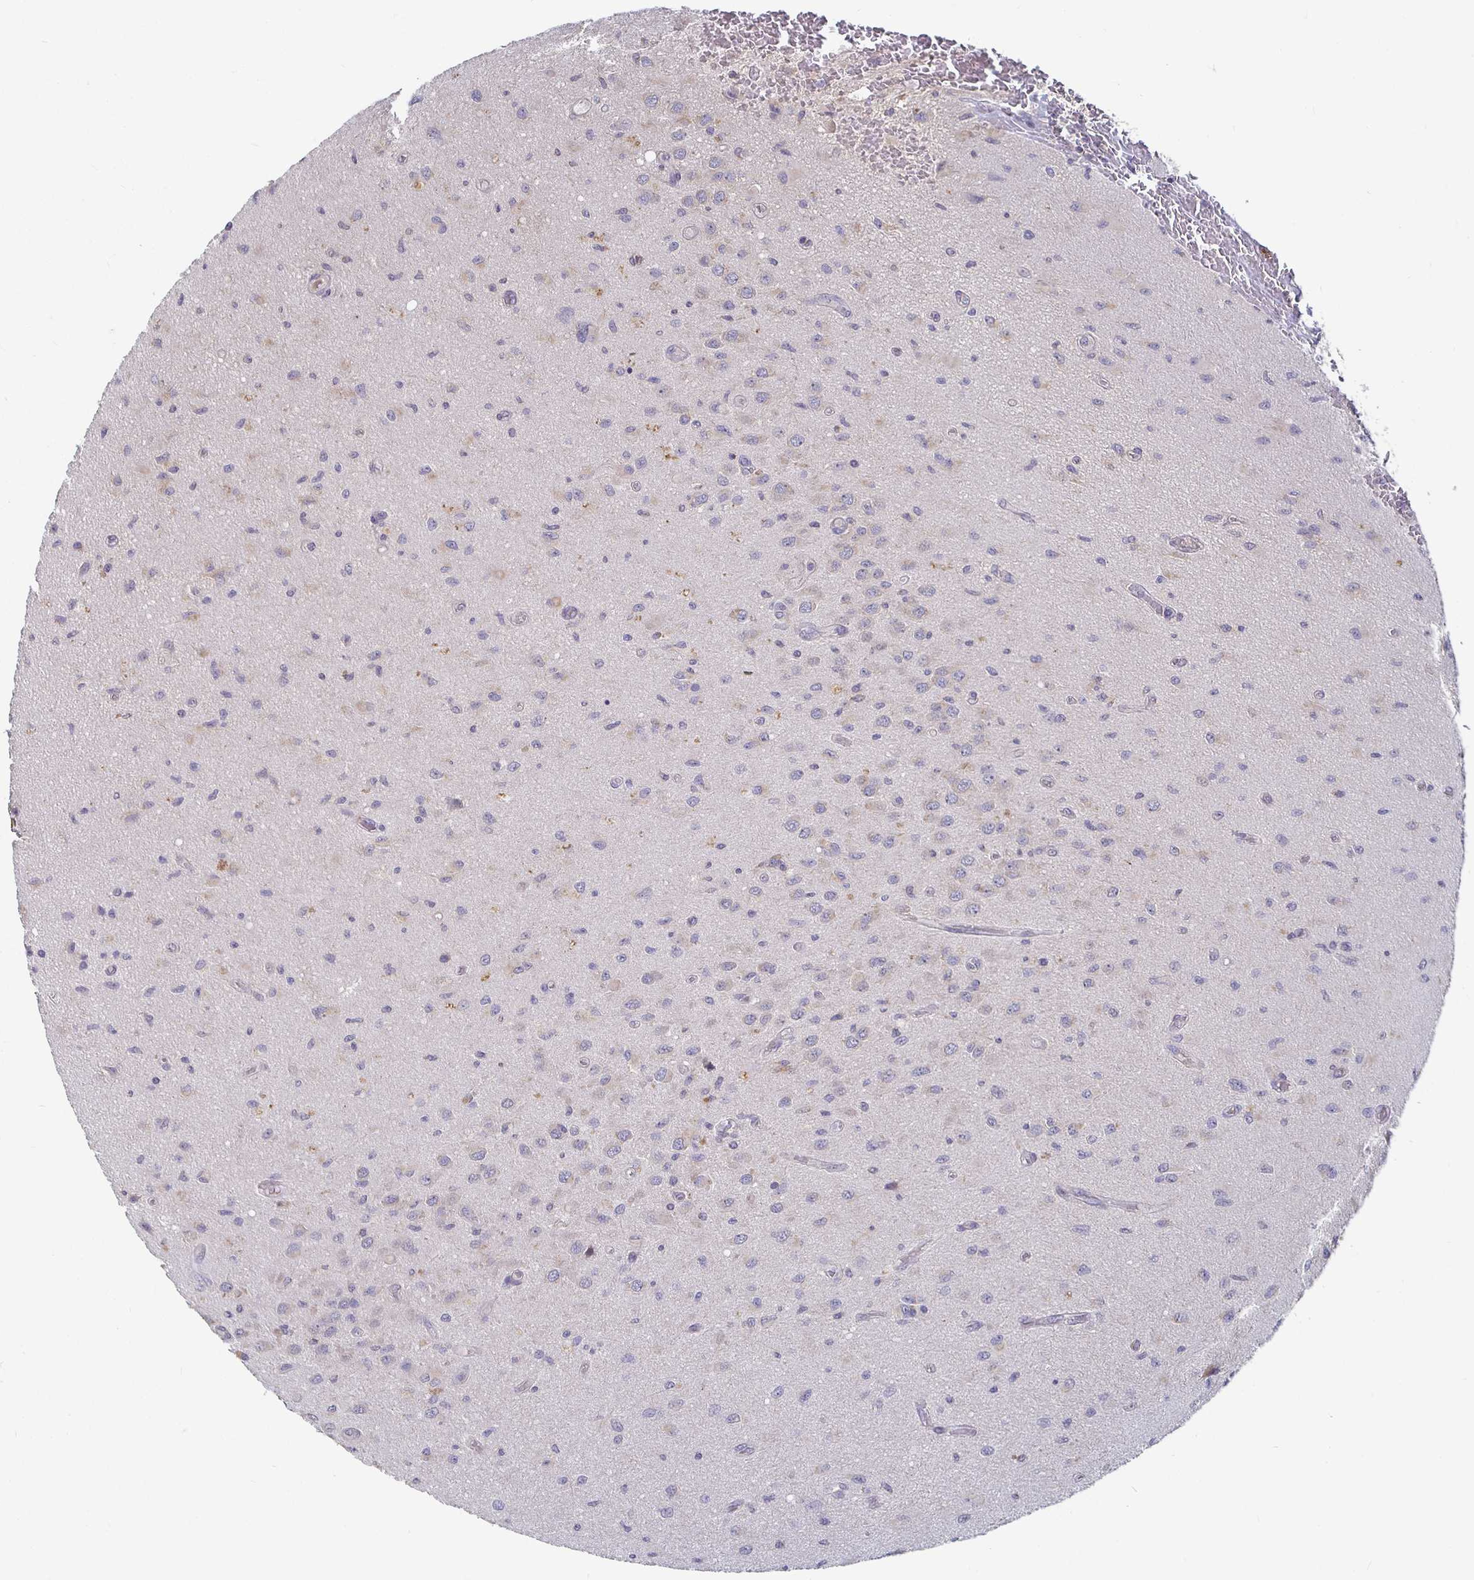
{"staining": {"intensity": "negative", "quantity": "none", "location": "none"}, "tissue": "glioma", "cell_type": "Tumor cells", "image_type": "cancer", "snomed": [{"axis": "morphology", "description": "Glioma, malignant, High grade"}, {"axis": "topography", "description": "Brain"}], "caption": "An immunohistochemistry photomicrograph of malignant glioma (high-grade) is shown. There is no staining in tumor cells of malignant glioma (high-grade). The staining is performed using DAB (3,3'-diaminobenzidine) brown chromogen with nuclei counter-stained in using hematoxylin.", "gene": "RNF144B", "patient": {"sex": "male", "age": 67}}